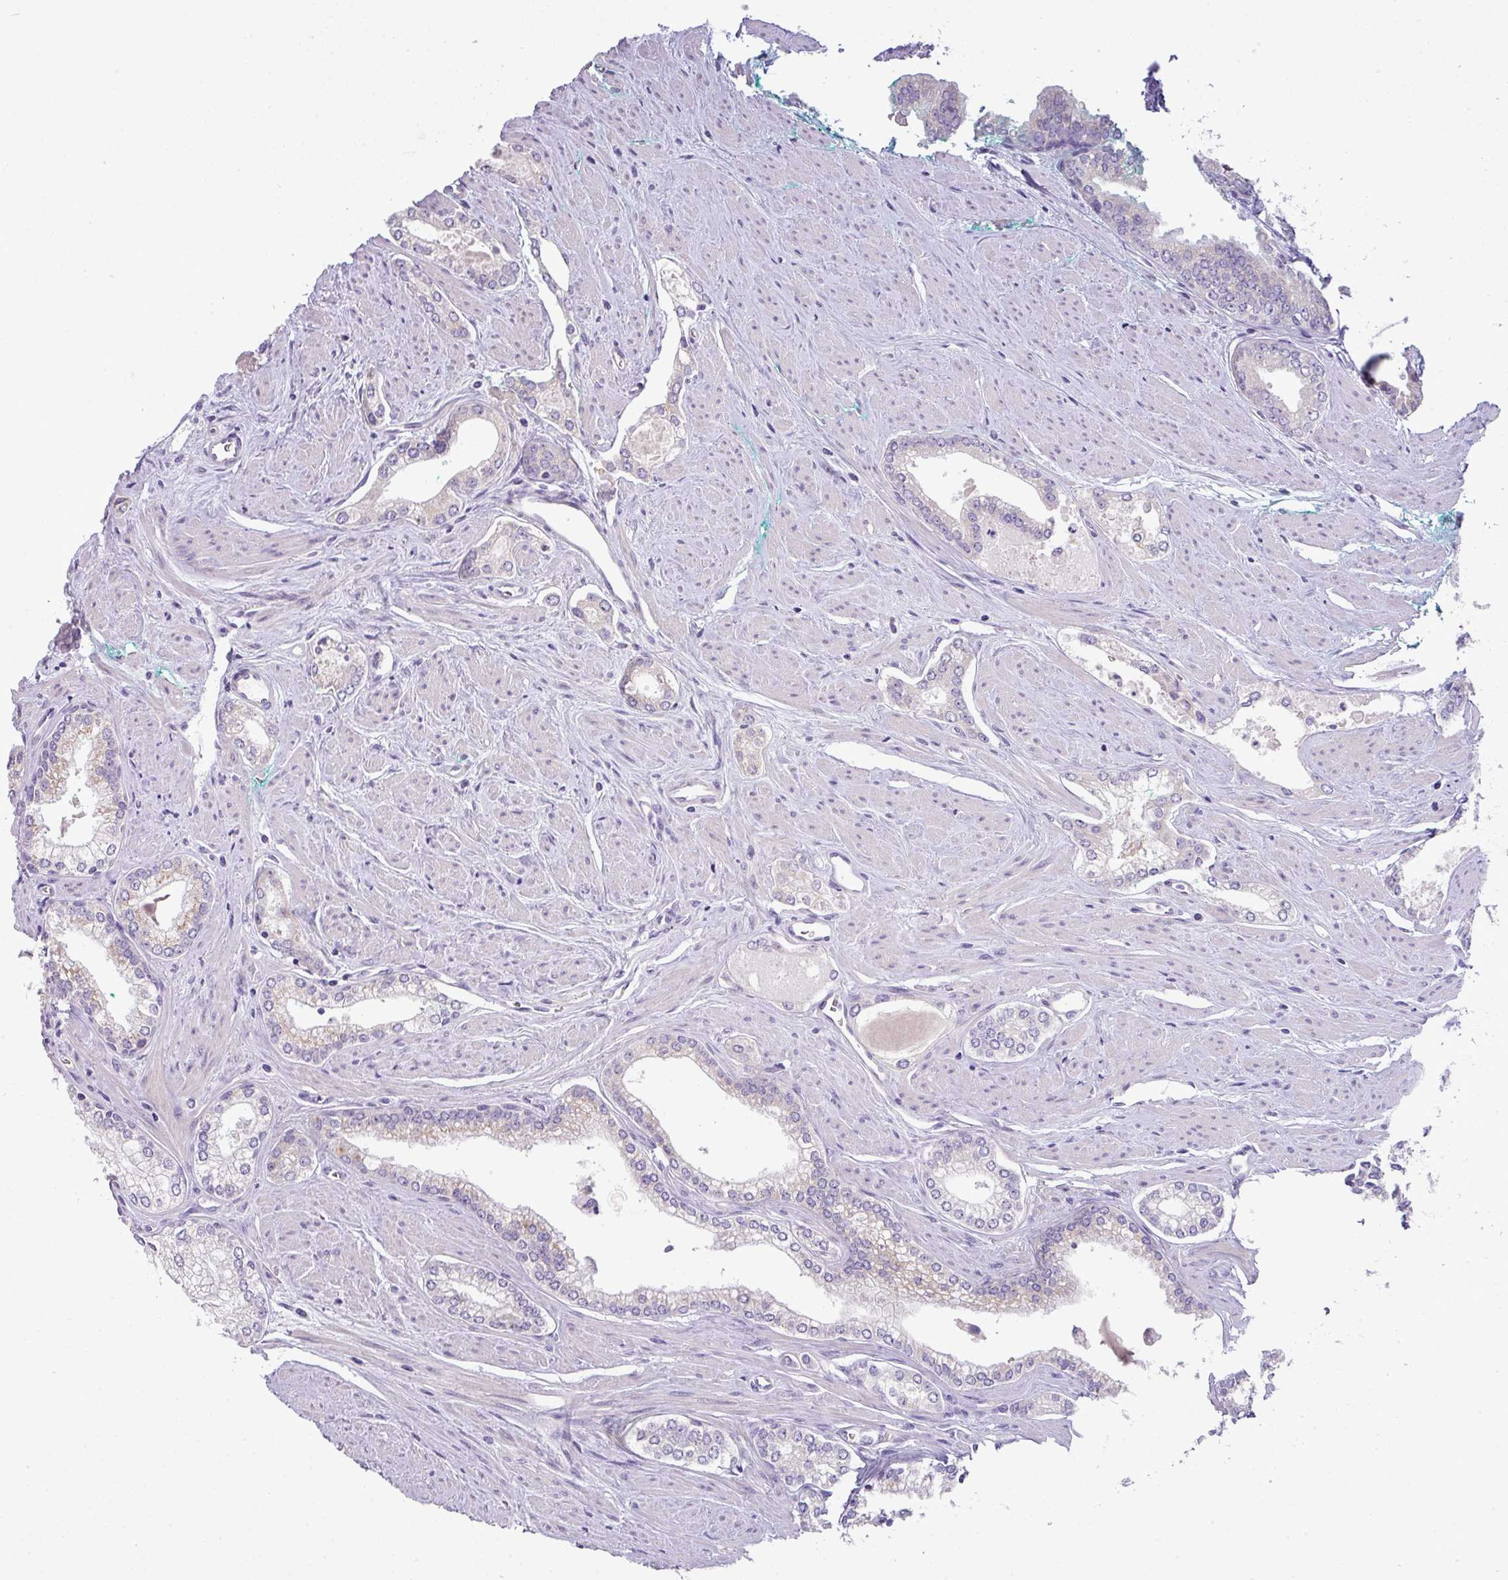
{"staining": {"intensity": "negative", "quantity": "none", "location": "none"}, "tissue": "prostate cancer", "cell_type": "Tumor cells", "image_type": "cancer", "snomed": [{"axis": "morphology", "description": "Adenocarcinoma, Low grade"}, {"axis": "topography", "description": "Prostate and seminal vesicle, NOS"}], "caption": "Immunohistochemical staining of human prostate low-grade adenocarcinoma reveals no significant expression in tumor cells.", "gene": "PIK3R5", "patient": {"sex": "male", "age": 60}}